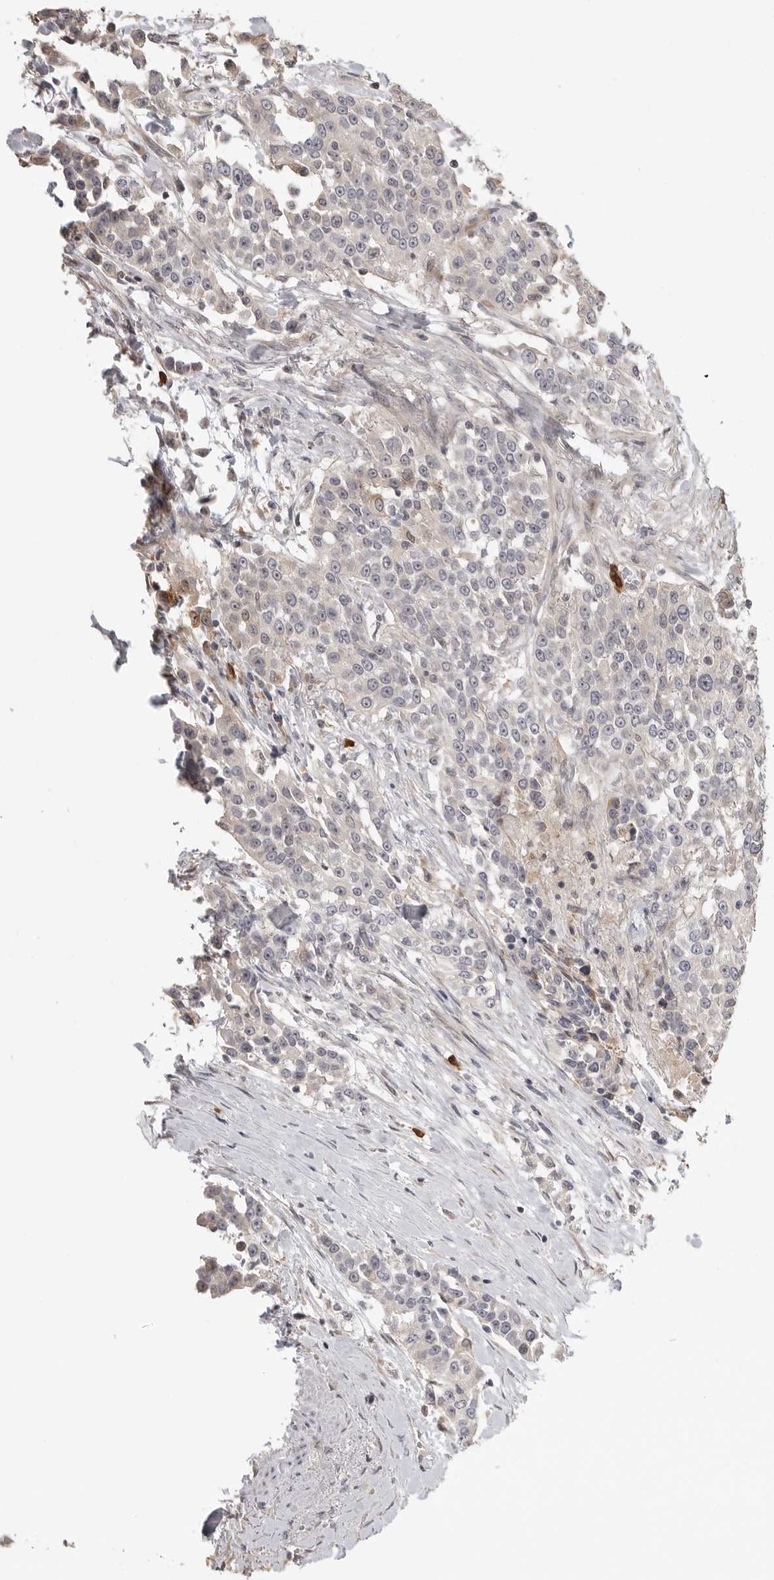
{"staining": {"intensity": "negative", "quantity": "none", "location": "none"}, "tissue": "urothelial cancer", "cell_type": "Tumor cells", "image_type": "cancer", "snomed": [{"axis": "morphology", "description": "Urothelial carcinoma, High grade"}, {"axis": "topography", "description": "Urinary bladder"}], "caption": "IHC of human urothelial carcinoma (high-grade) displays no staining in tumor cells.", "gene": "IDO1", "patient": {"sex": "female", "age": 80}}